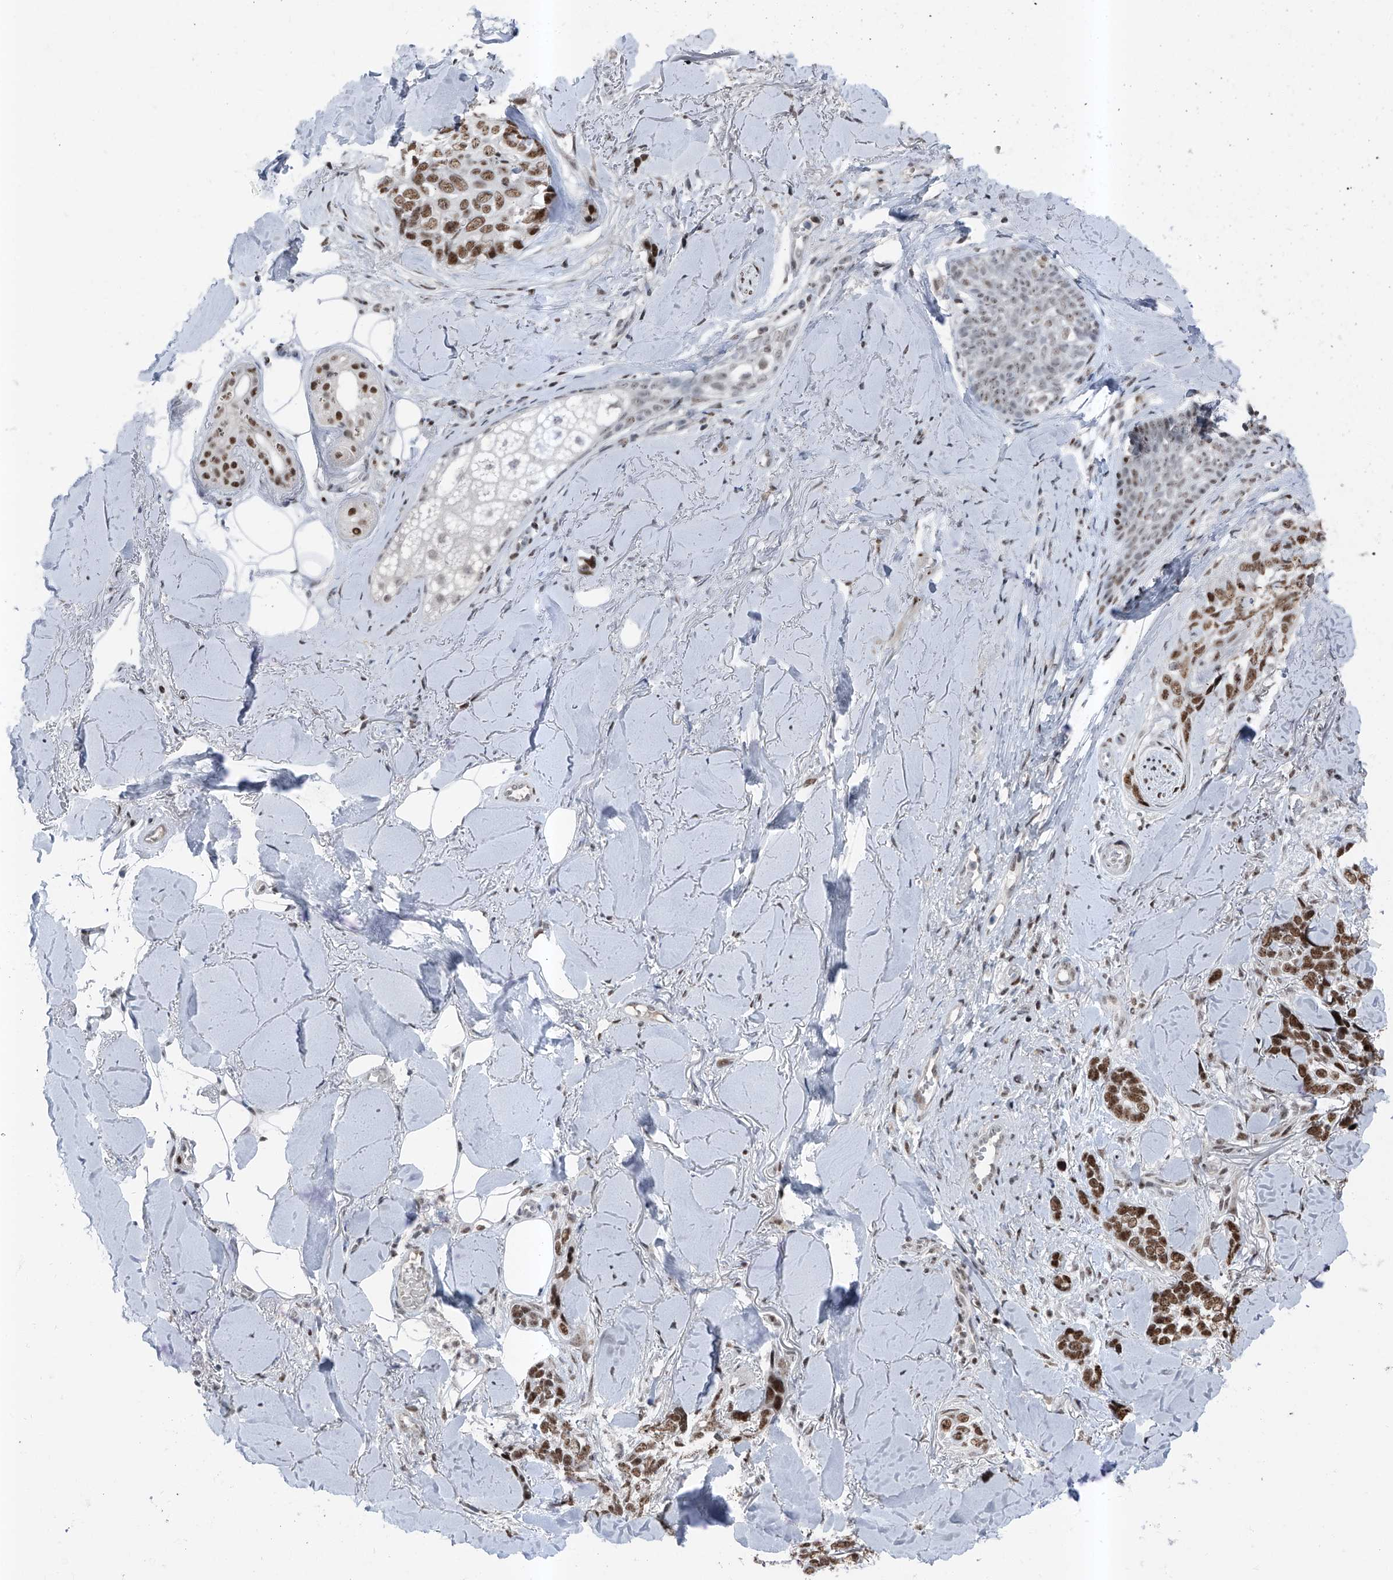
{"staining": {"intensity": "moderate", "quantity": ">75%", "location": "nuclear"}, "tissue": "skin cancer", "cell_type": "Tumor cells", "image_type": "cancer", "snomed": [{"axis": "morphology", "description": "Basal cell carcinoma"}, {"axis": "topography", "description": "Skin"}], "caption": "About >75% of tumor cells in skin cancer (basal cell carcinoma) show moderate nuclear protein expression as visualized by brown immunohistochemical staining.", "gene": "BMI1", "patient": {"sex": "female", "age": 82}}